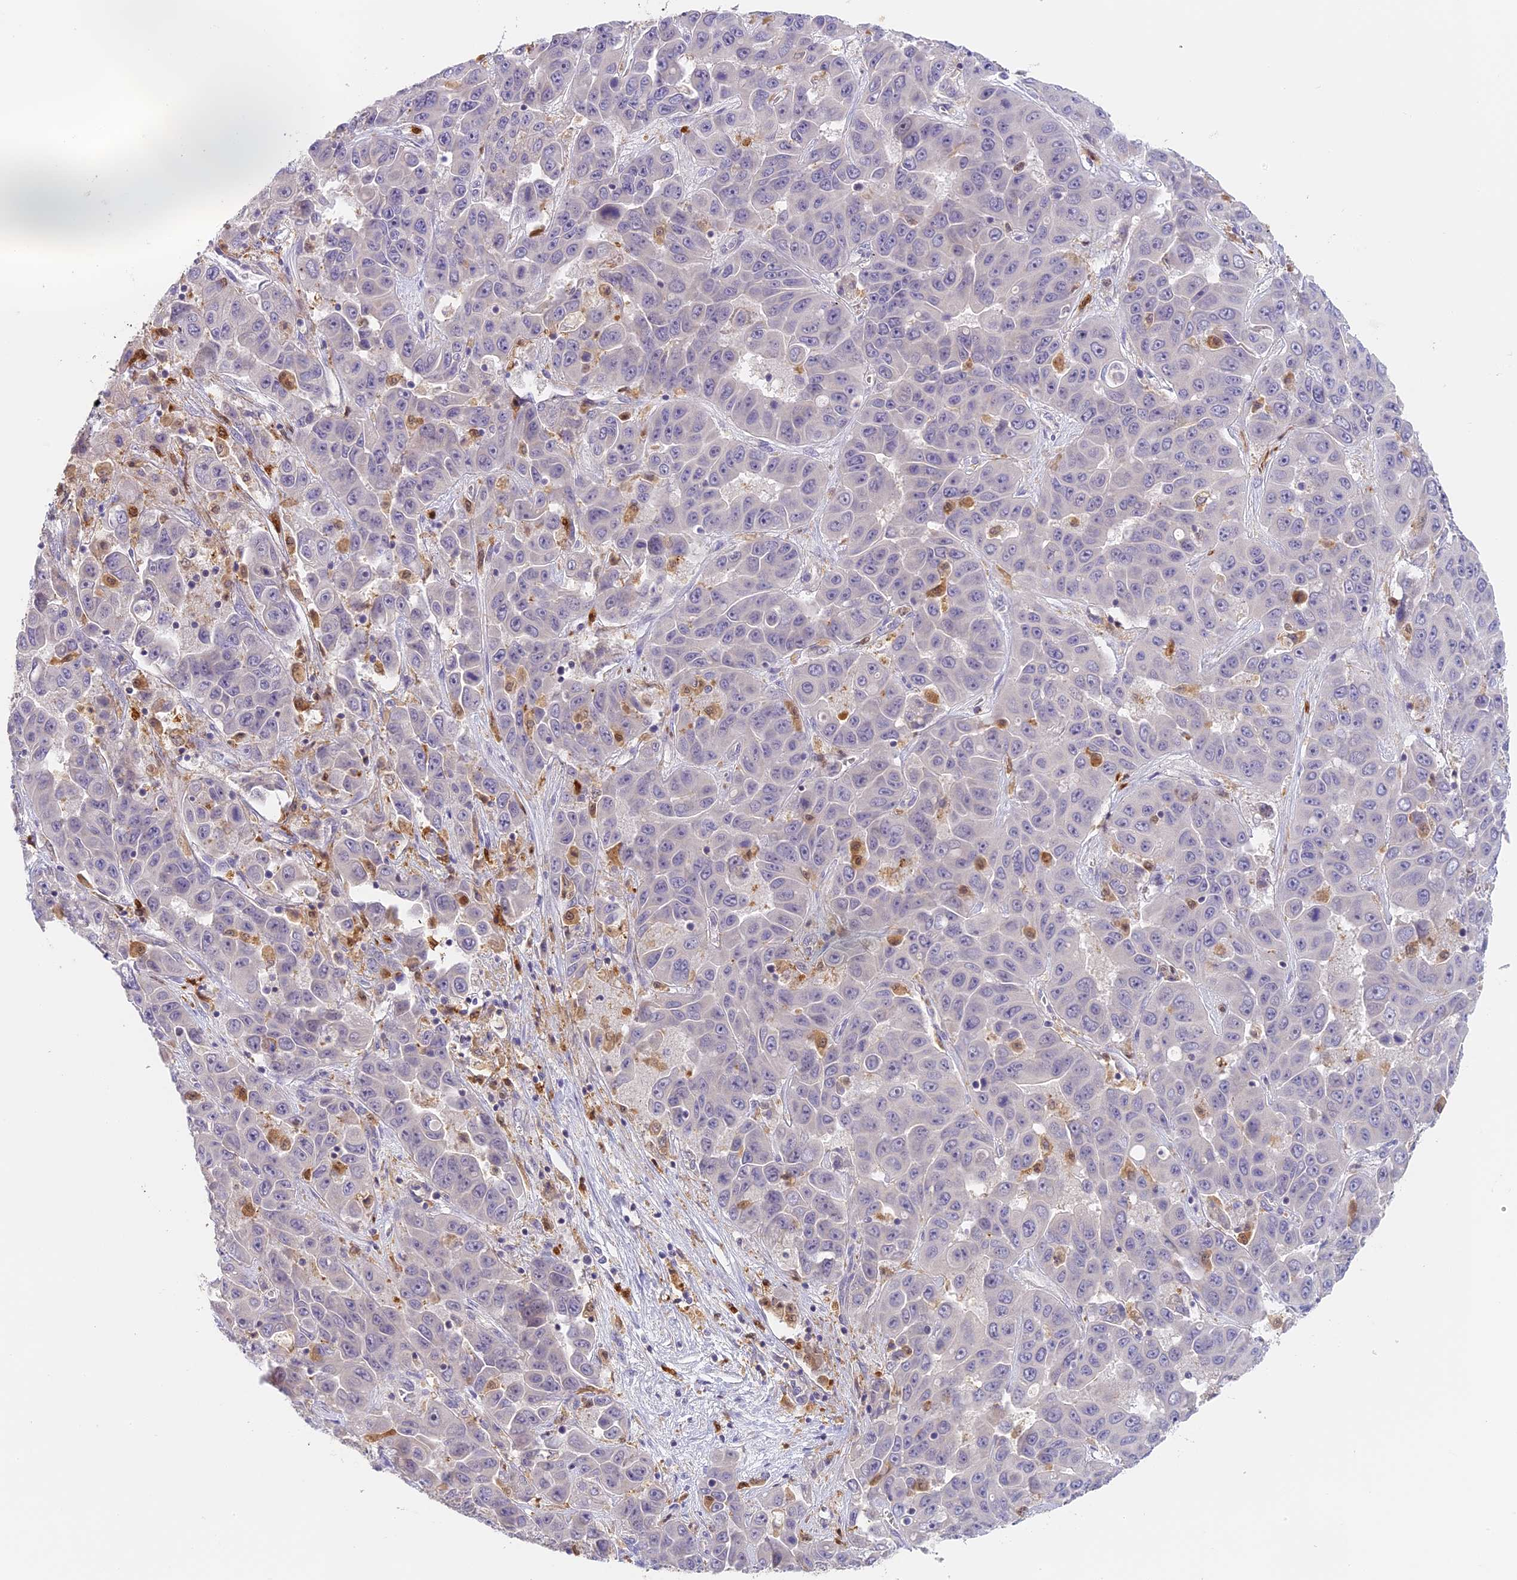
{"staining": {"intensity": "negative", "quantity": "none", "location": "none"}, "tissue": "liver cancer", "cell_type": "Tumor cells", "image_type": "cancer", "snomed": [{"axis": "morphology", "description": "Cholangiocarcinoma"}, {"axis": "topography", "description": "Liver"}], "caption": "The histopathology image displays no staining of tumor cells in cholangiocarcinoma (liver).", "gene": "NCF4", "patient": {"sex": "female", "age": 52}}